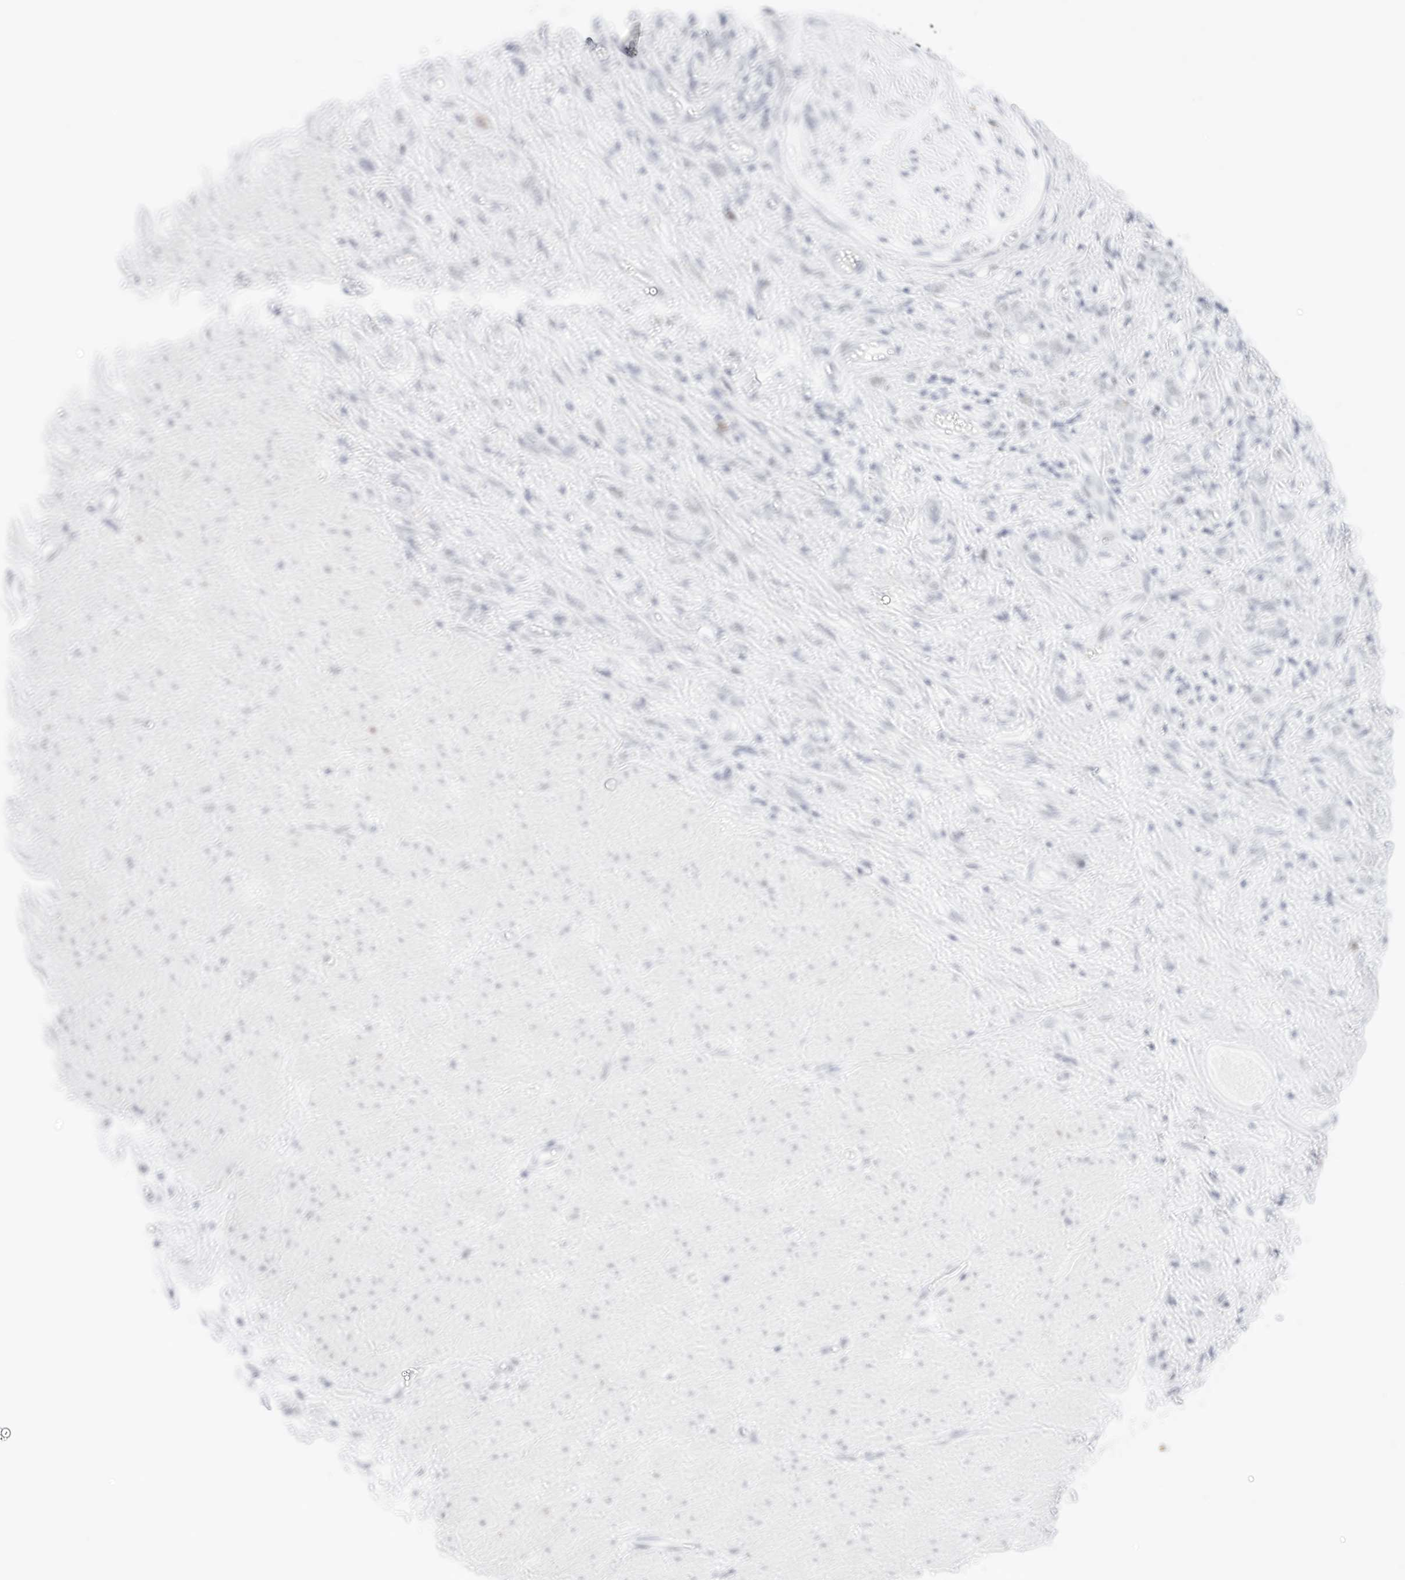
{"staining": {"intensity": "negative", "quantity": "none", "location": "none"}, "tissue": "stomach cancer", "cell_type": "Tumor cells", "image_type": "cancer", "snomed": [{"axis": "morphology", "description": "Adenocarcinoma, NOS"}, {"axis": "topography", "description": "Stomach"}], "caption": "This is a photomicrograph of IHC staining of stomach adenocarcinoma, which shows no positivity in tumor cells.", "gene": "CDH1", "patient": {"sex": "female", "age": 76}}